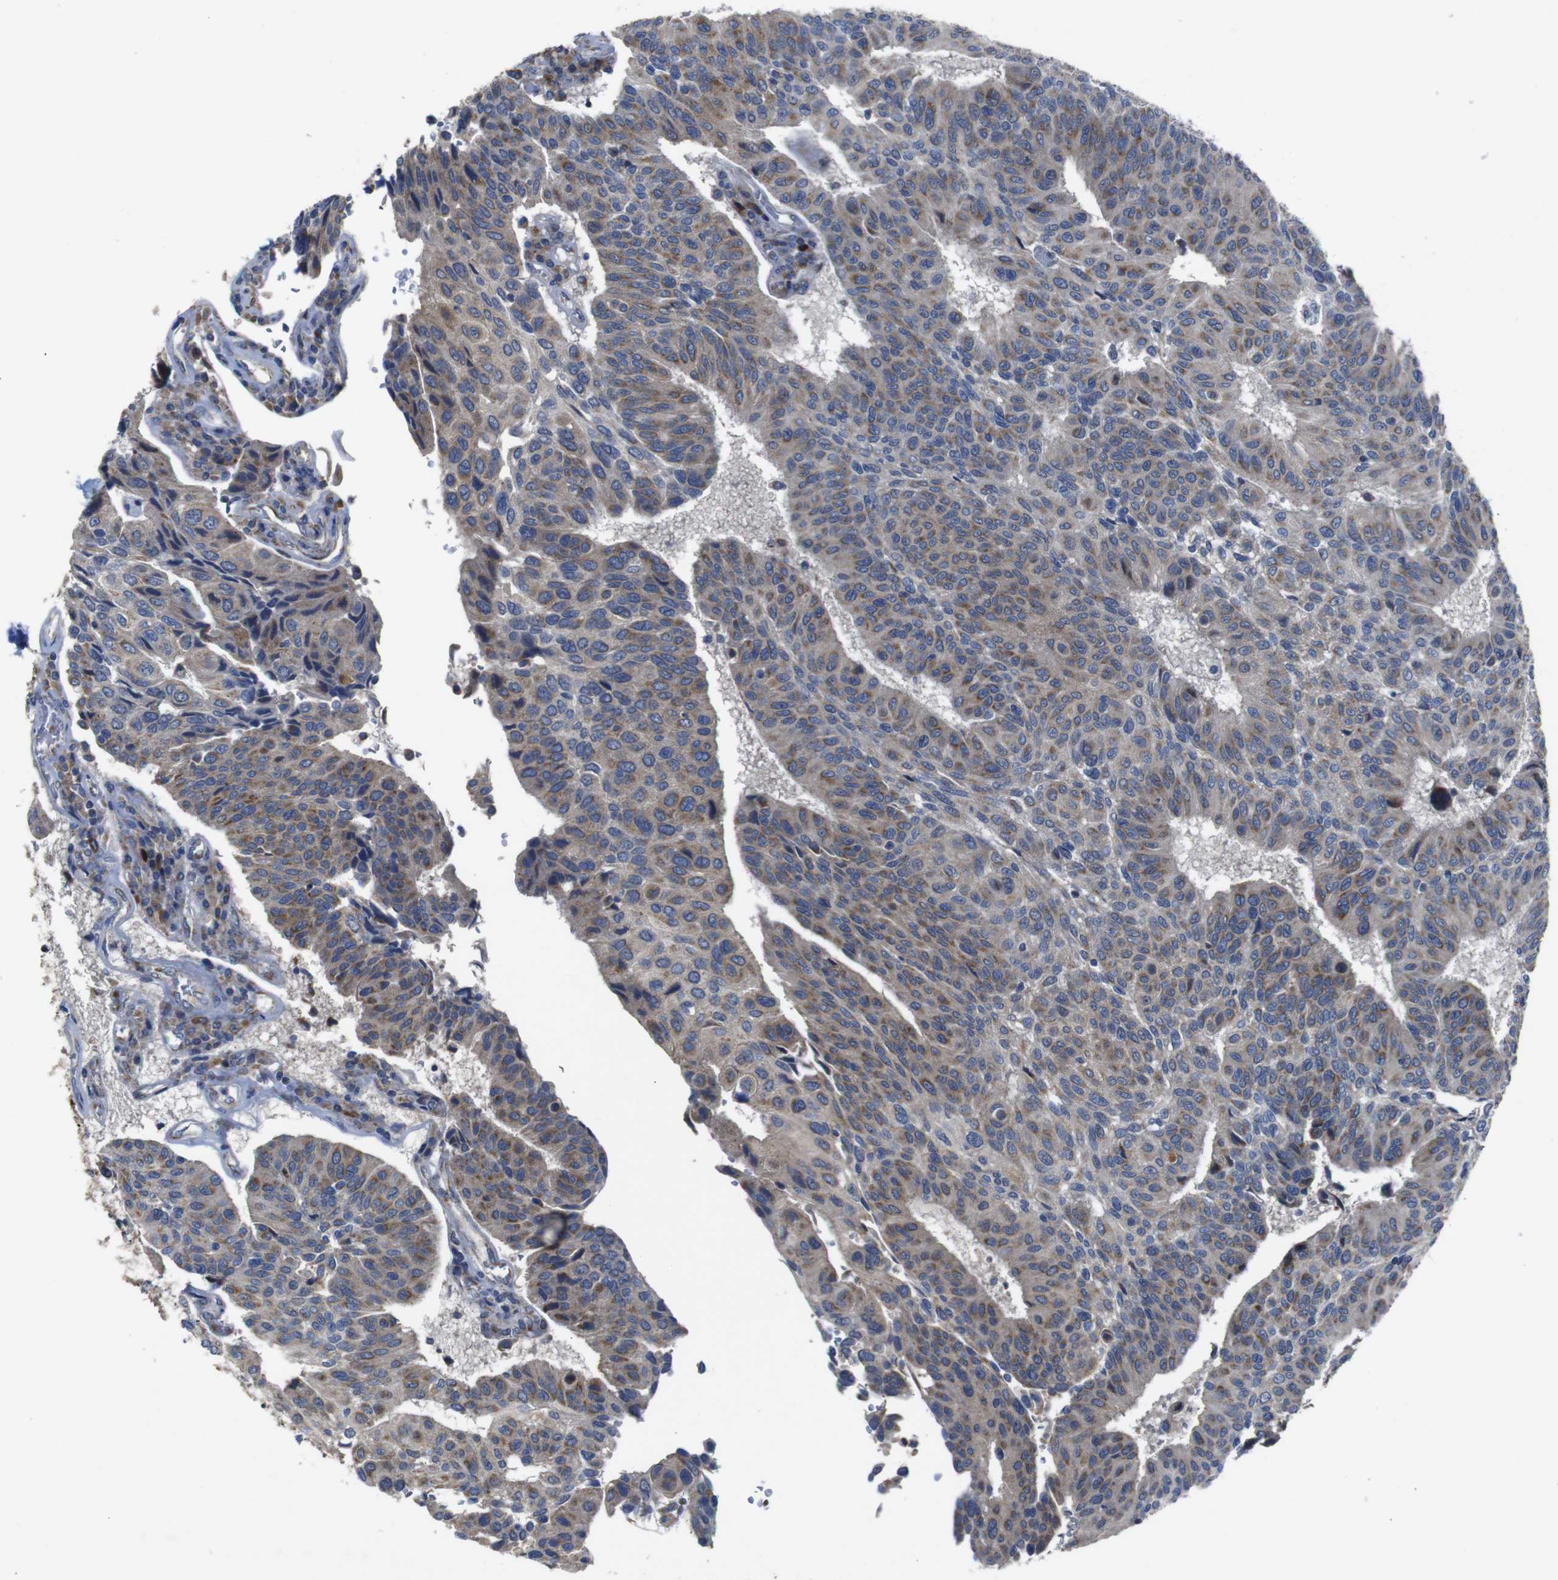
{"staining": {"intensity": "moderate", "quantity": "25%-75%", "location": "cytoplasmic/membranous"}, "tissue": "urothelial cancer", "cell_type": "Tumor cells", "image_type": "cancer", "snomed": [{"axis": "morphology", "description": "Urothelial carcinoma, High grade"}, {"axis": "topography", "description": "Urinary bladder"}], "caption": "The immunohistochemical stain shows moderate cytoplasmic/membranous expression in tumor cells of urothelial cancer tissue.", "gene": "CHST10", "patient": {"sex": "male", "age": 66}}